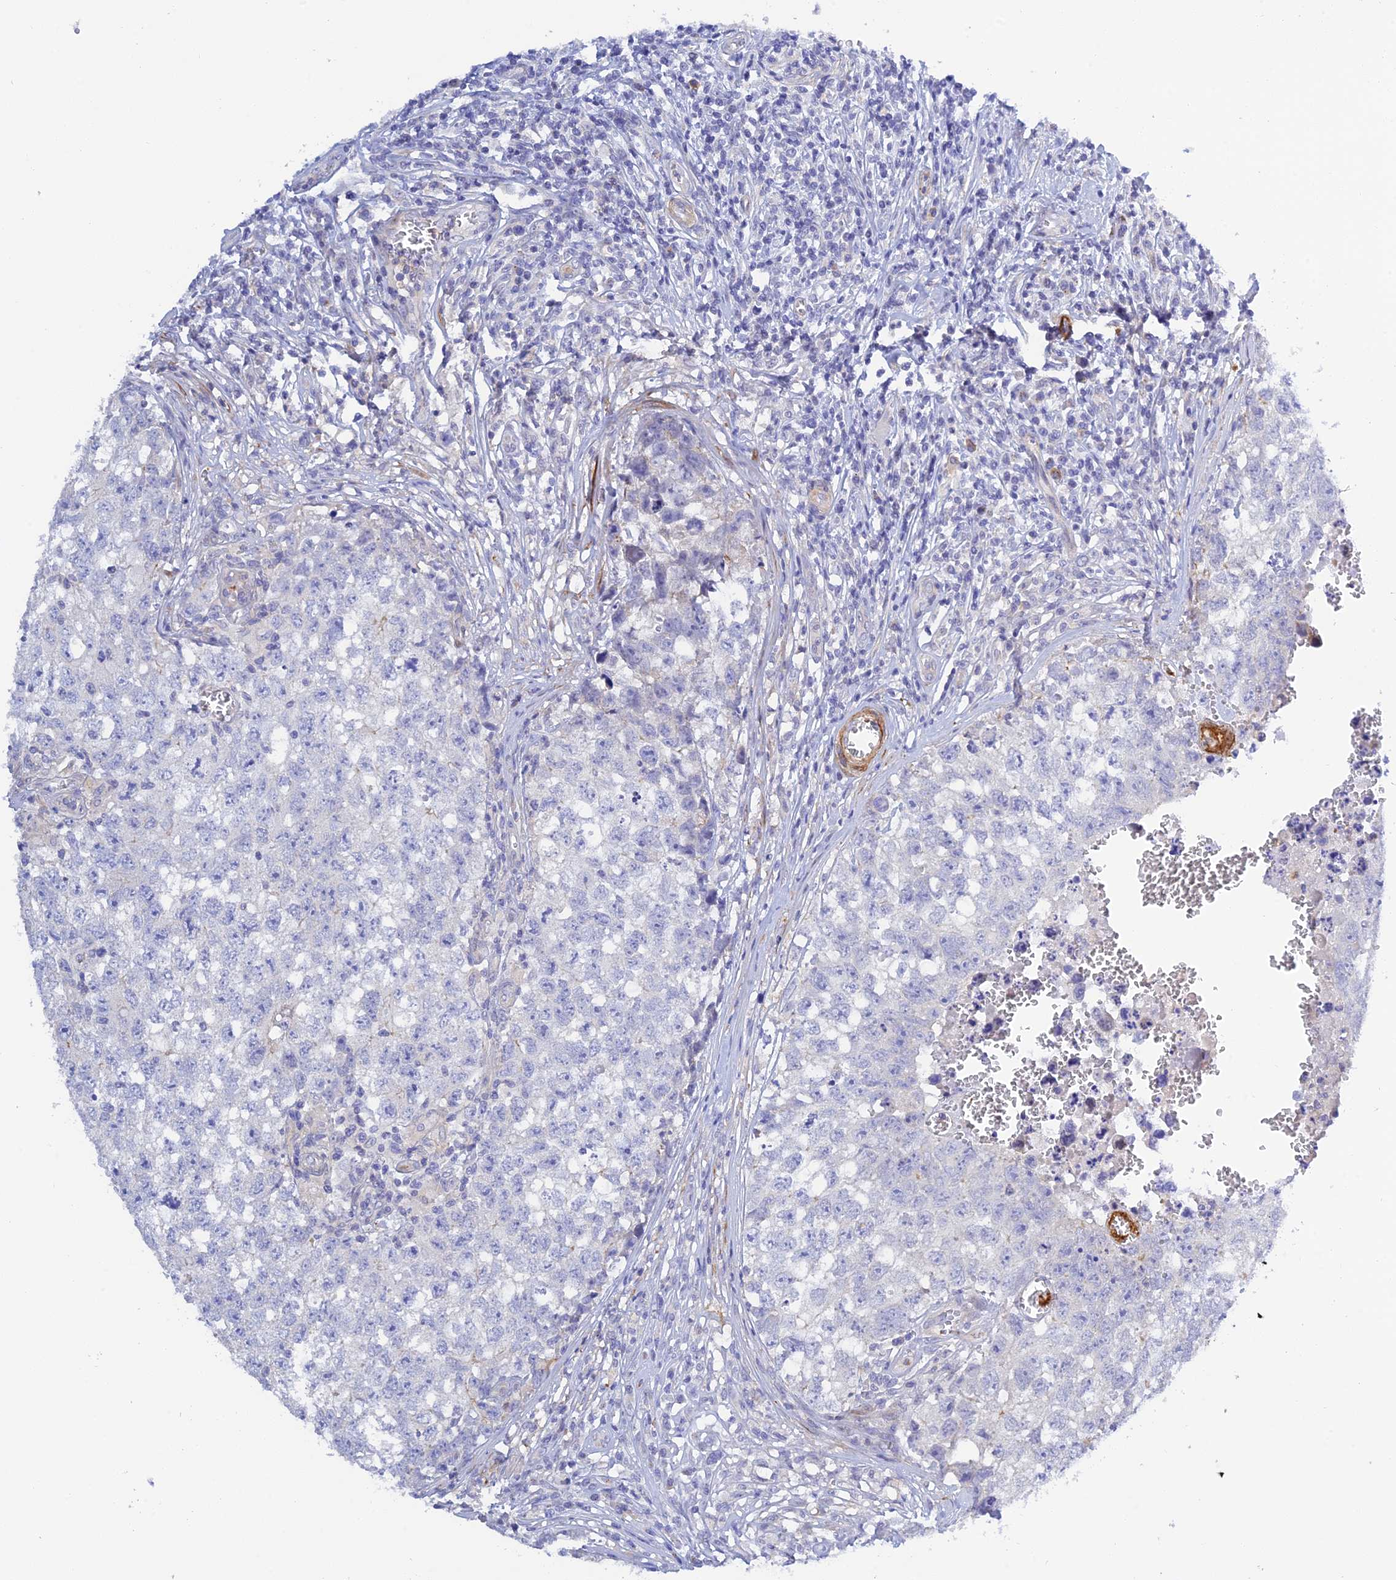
{"staining": {"intensity": "negative", "quantity": "none", "location": "none"}, "tissue": "testis cancer", "cell_type": "Tumor cells", "image_type": "cancer", "snomed": [{"axis": "morphology", "description": "Seminoma, NOS"}, {"axis": "morphology", "description": "Carcinoma, Embryonal, NOS"}, {"axis": "topography", "description": "Testis"}], "caption": "This is an immunohistochemistry (IHC) micrograph of testis embryonal carcinoma. There is no staining in tumor cells.", "gene": "ZDHHC16", "patient": {"sex": "male", "age": 29}}